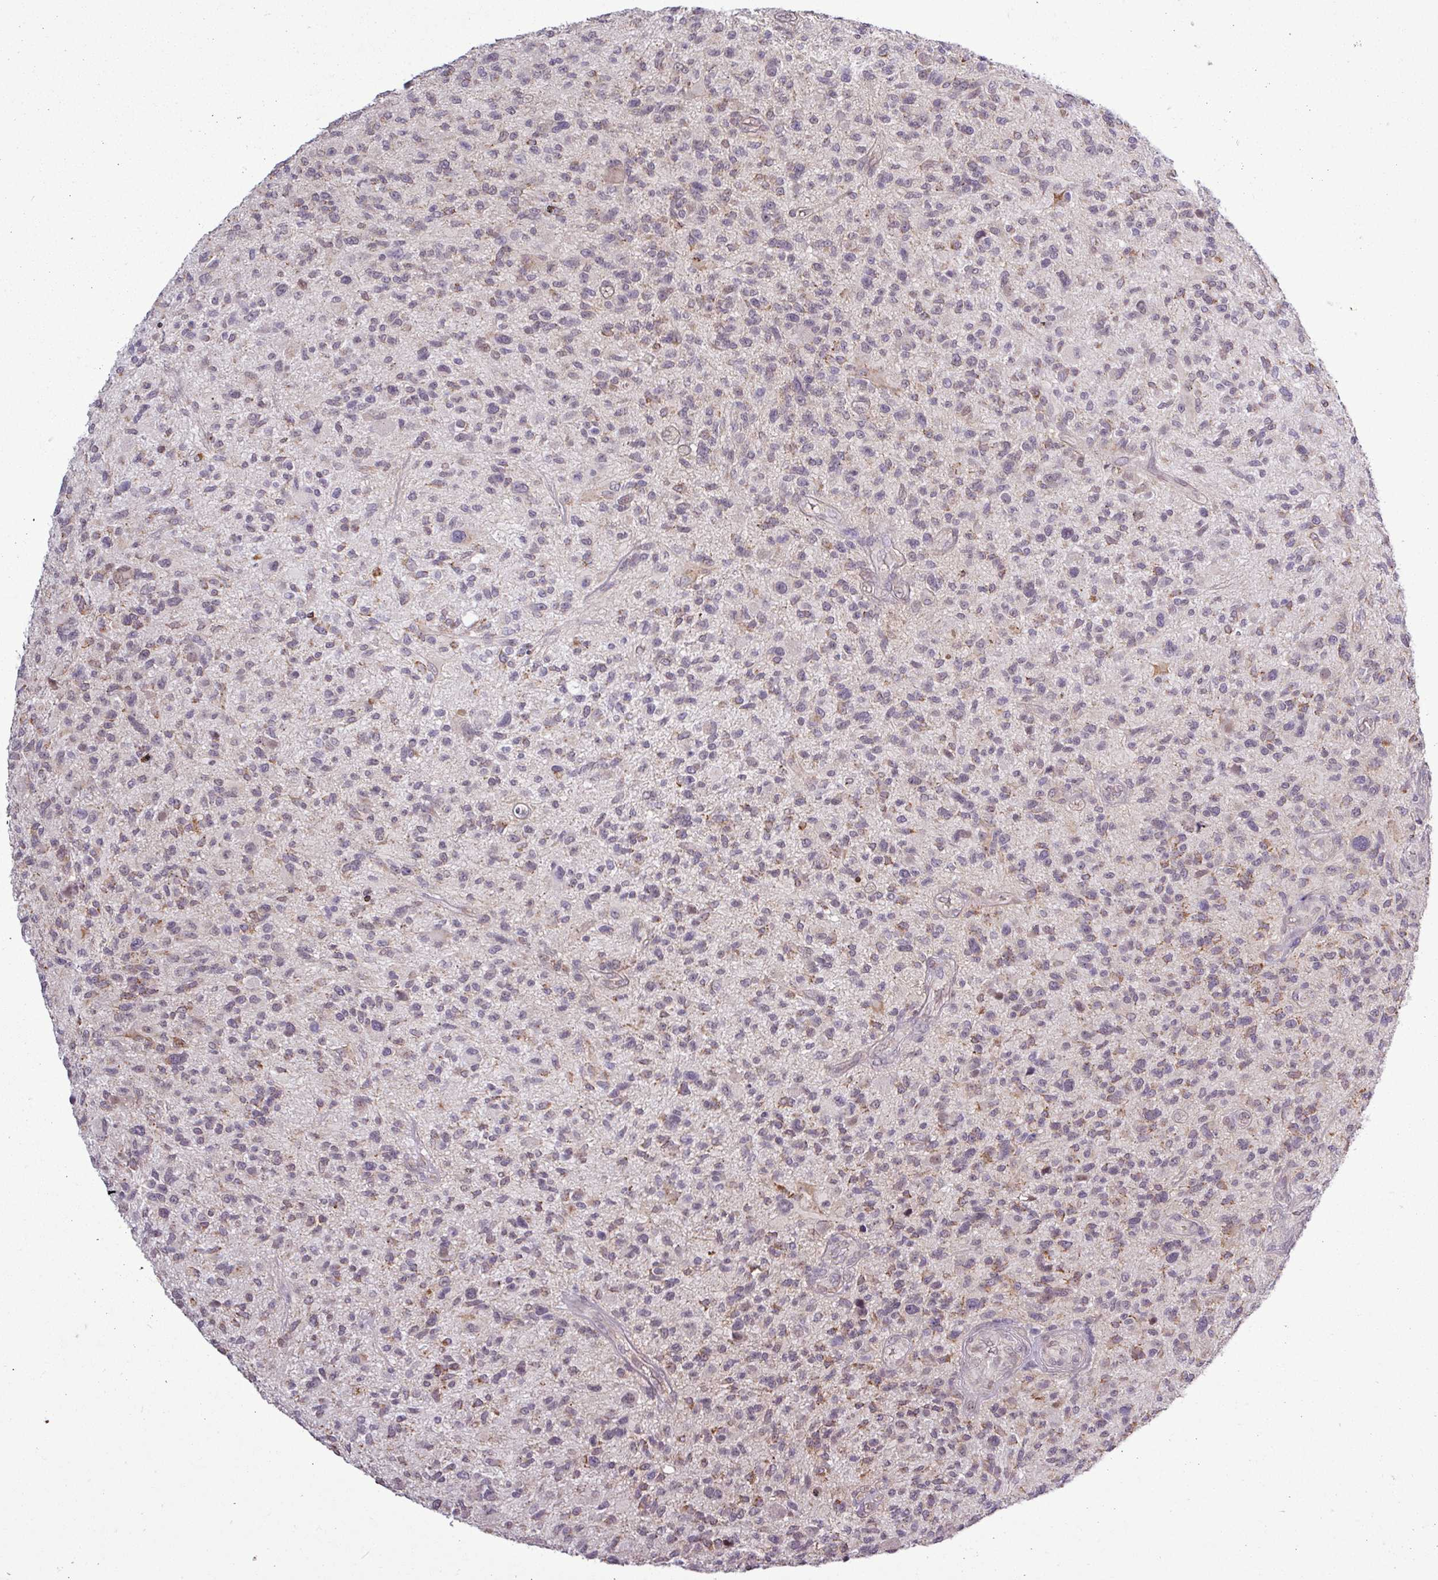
{"staining": {"intensity": "moderate", "quantity": "25%-75%", "location": "cytoplasmic/membranous"}, "tissue": "glioma", "cell_type": "Tumor cells", "image_type": "cancer", "snomed": [{"axis": "morphology", "description": "Glioma, malignant, High grade"}, {"axis": "topography", "description": "Brain"}], "caption": "IHC photomicrograph of neoplastic tissue: human glioma stained using IHC reveals medium levels of moderate protein expression localized specifically in the cytoplasmic/membranous of tumor cells, appearing as a cytoplasmic/membranous brown color.", "gene": "GPT2", "patient": {"sex": "male", "age": 47}}